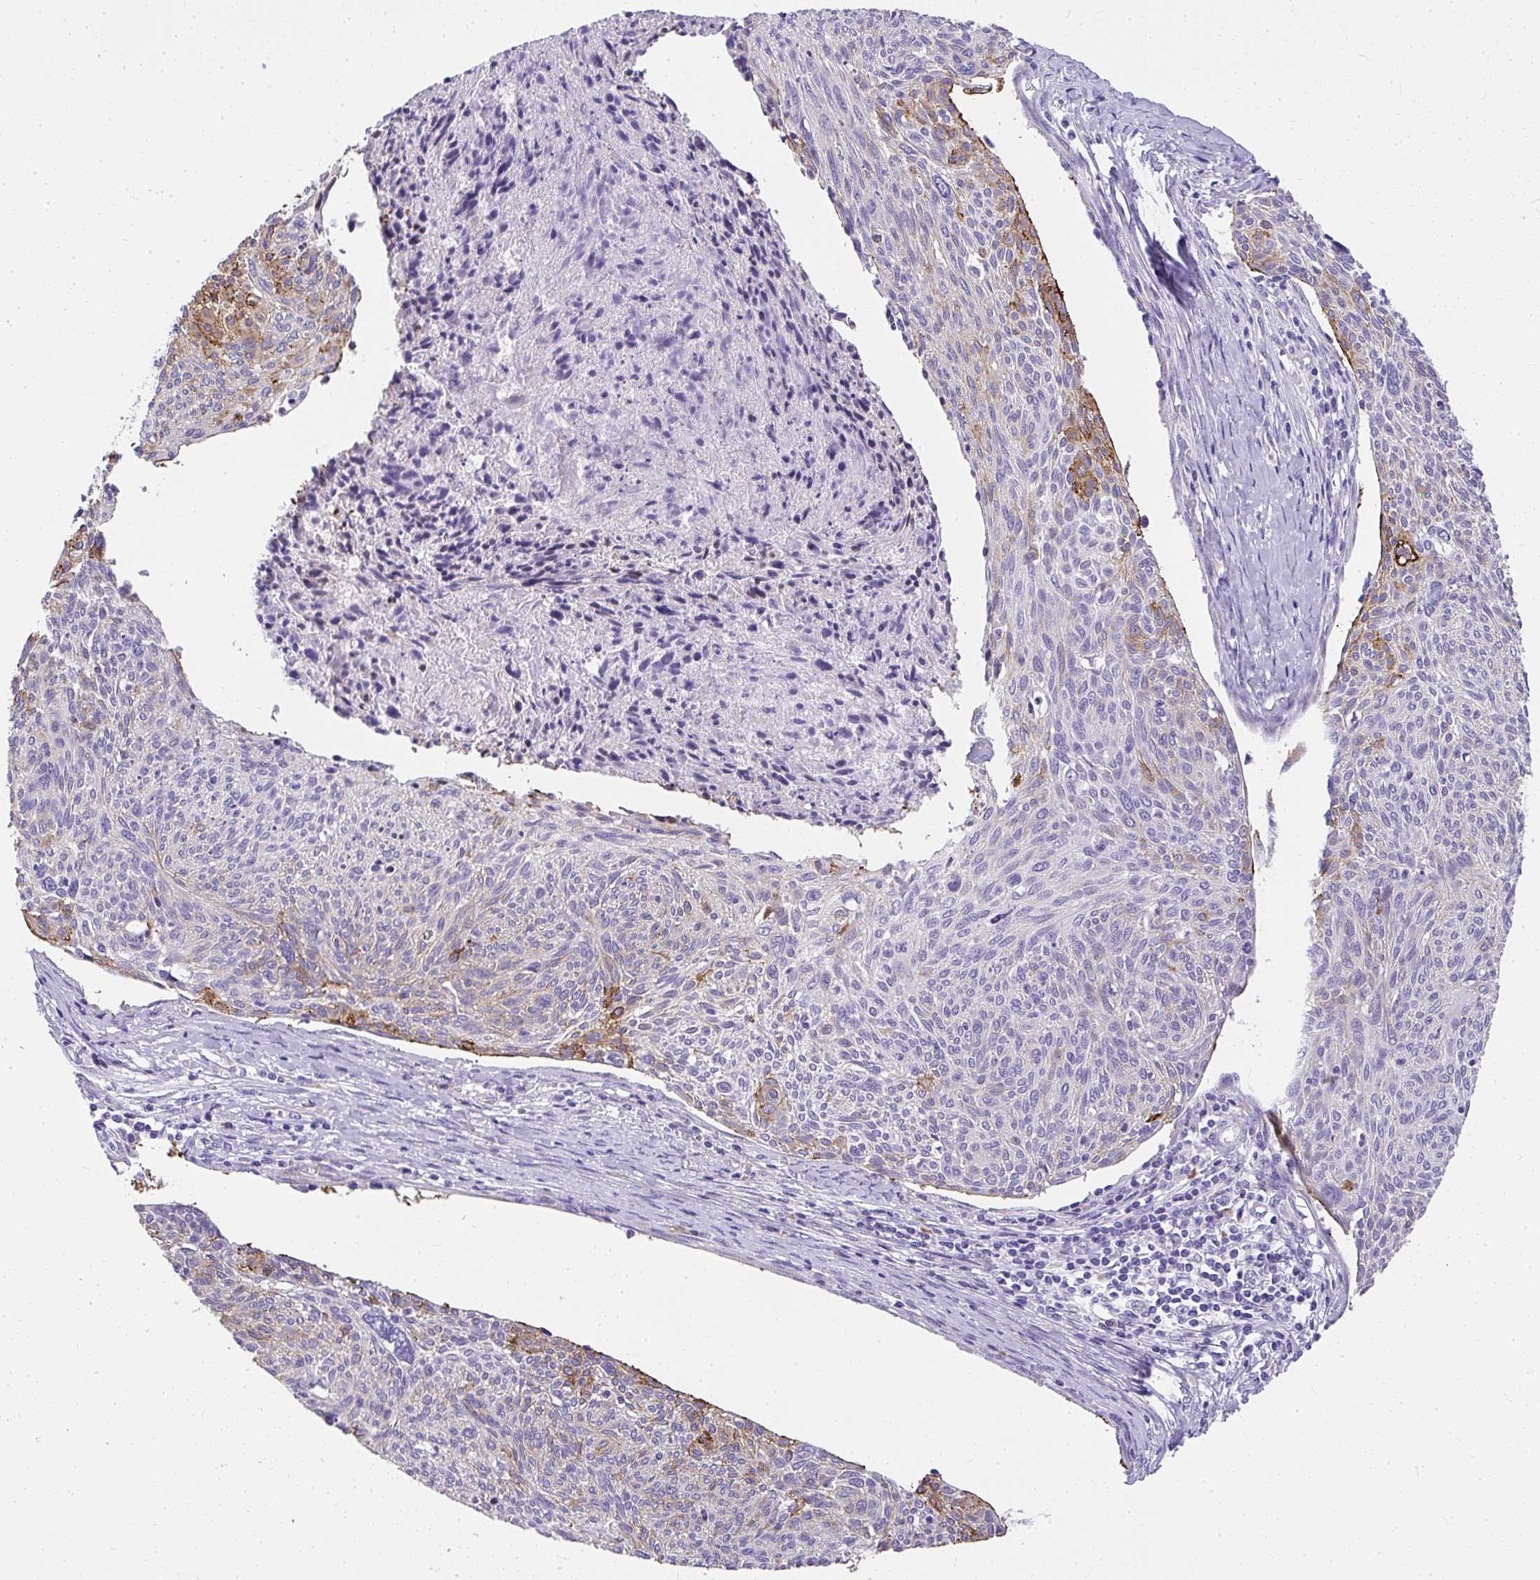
{"staining": {"intensity": "moderate", "quantity": "<25%", "location": "cytoplasmic/membranous"}, "tissue": "cervical cancer", "cell_type": "Tumor cells", "image_type": "cancer", "snomed": [{"axis": "morphology", "description": "Squamous cell carcinoma, NOS"}, {"axis": "topography", "description": "Cervix"}], "caption": "Cervical cancer was stained to show a protein in brown. There is low levels of moderate cytoplasmic/membranous expression in approximately <25% of tumor cells. The staining was performed using DAB to visualize the protein expression in brown, while the nuclei were stained in blue with hematoxylin (Magnification: 20x).", "gene": "ADRA2C", "patient": {"sex": "female", "age": 49}}